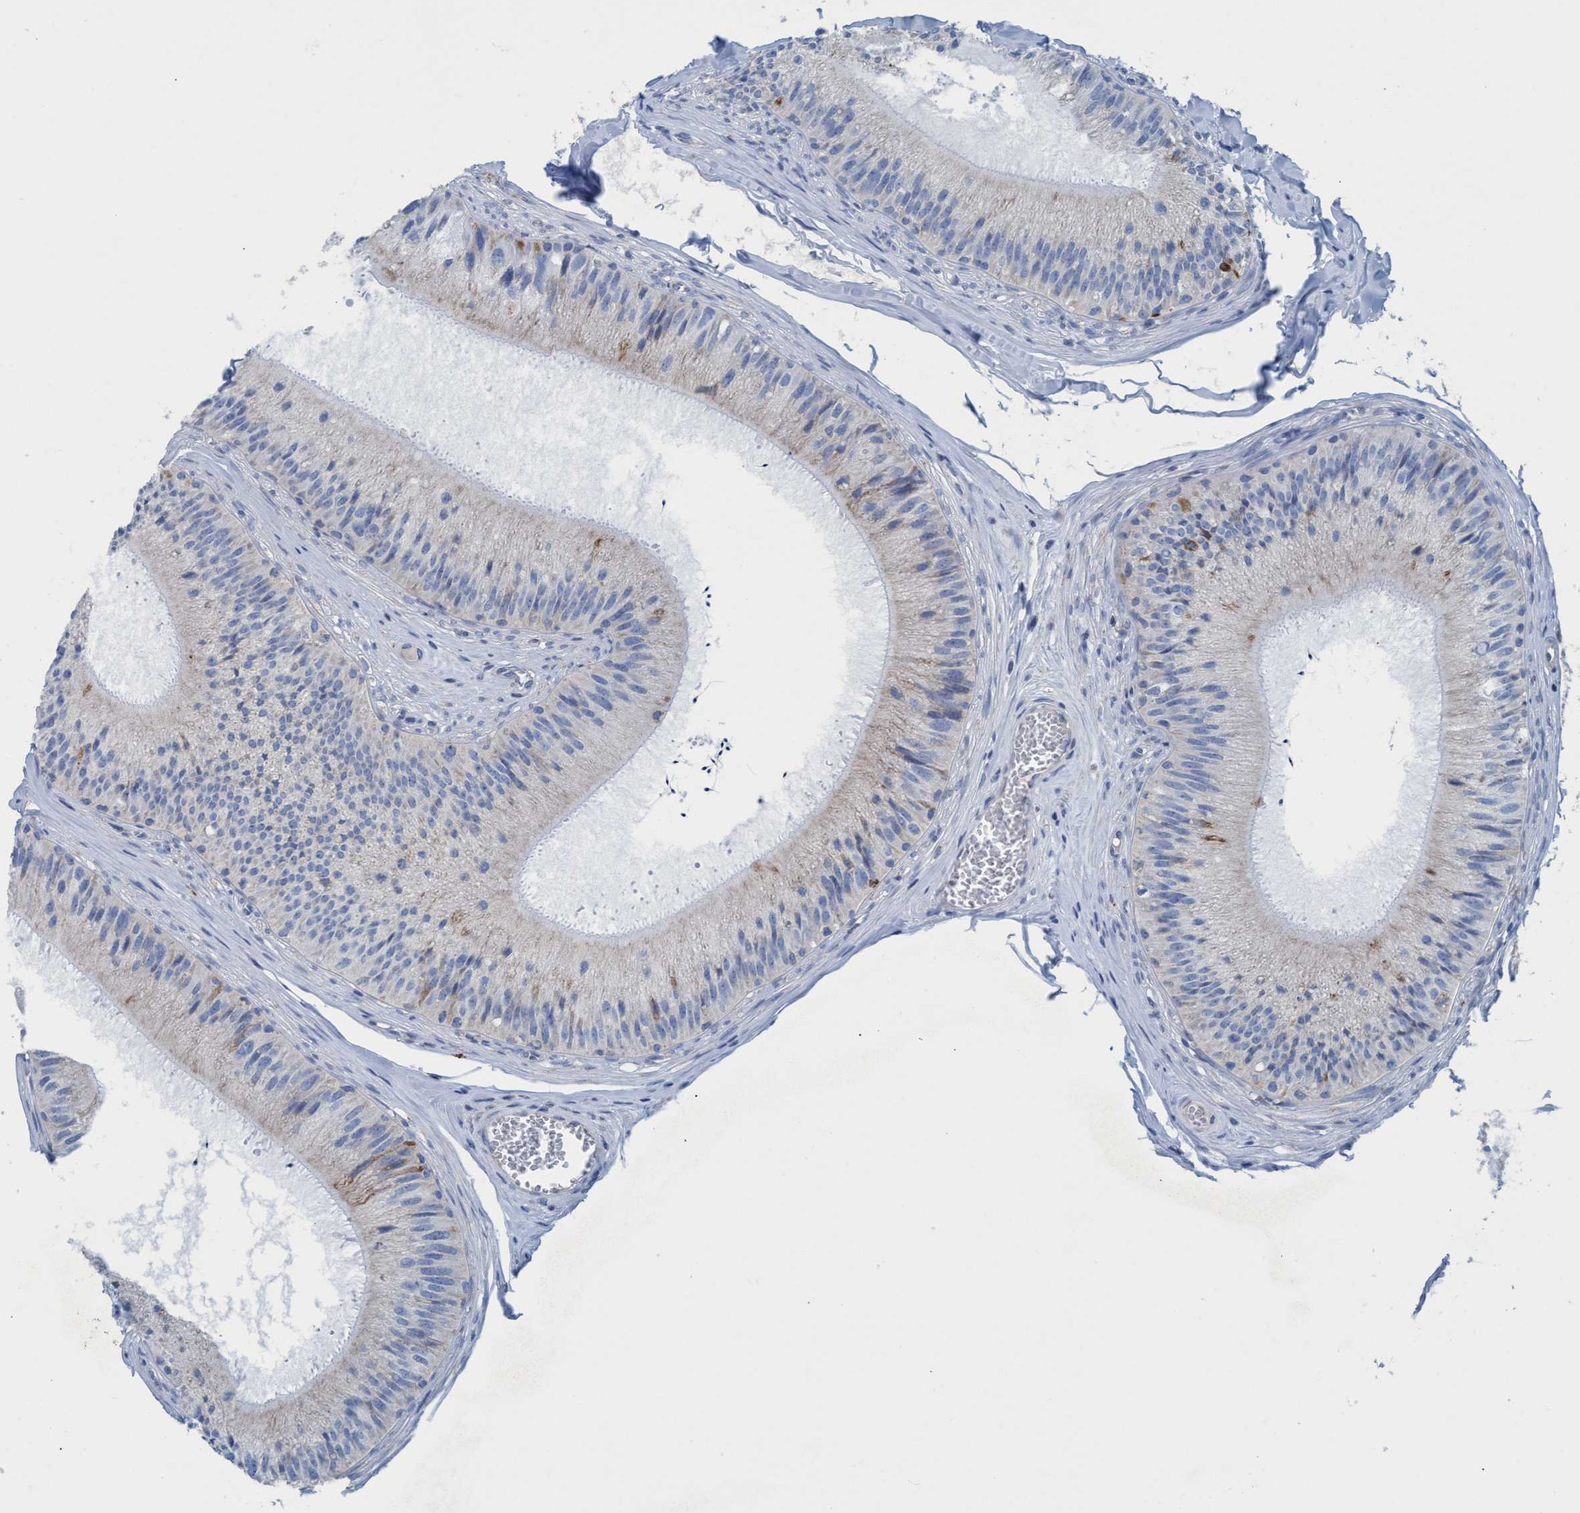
{"staining": {"intensity": "weak", "quantity": "25%-75%", "location": "cytoplasmic/membranous"}, "tissue": "epididymis", "cell_type": "Glandular cells", "image_type": "normal", "snomed": [{"axis": "morphology", "description": "Normal tissue, NOS"}, {"axis": "topography", "description": "Epididymis"}], "caption": "Epididymis stained with DAB immunohistochemistry (IHC) displays low levels of weak cytoplasmic/membranous expression in approximately 25%-75% of glandular cells.", "gene": "GGA3", "patient": {"sex": "male", "age": 31}}